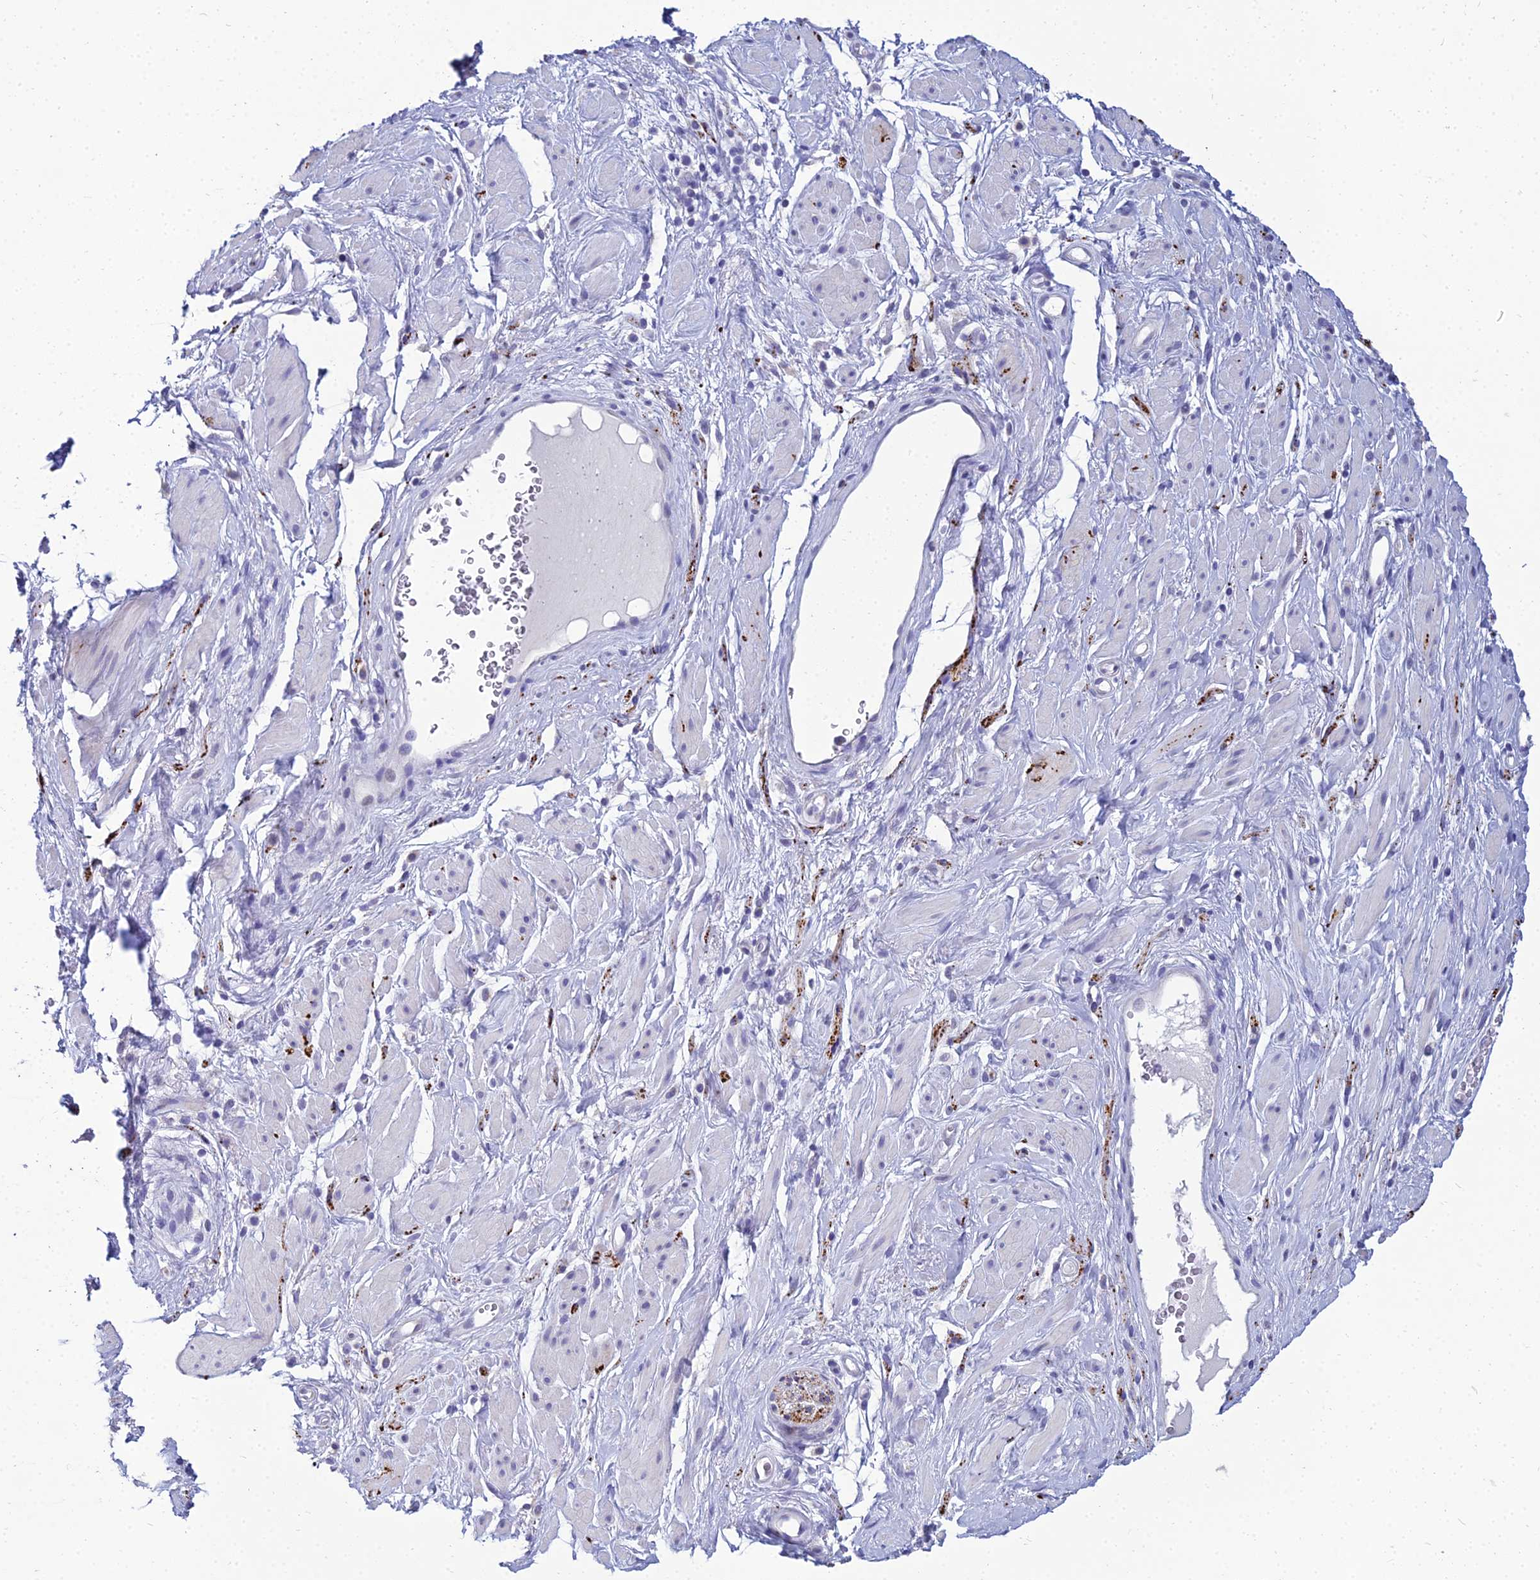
{"staining": {"intensity": "negative", "quantity": "none", "location": "none"}, "tissue": "adipose tissue", "cell_type": "Adipocytes", "image_type": "normal", "snomed": [{"axis": "morphology", "description": "Normal tissue, NOS"}, {"axis": "morphology", "description": "Adenocarcinoma, NOS"}, {"axis": "topography", "description": "Rectum"}, {"axis": "topography", "description": "Vagina"}, {"axis": "topography", "description": "Peripheral nerve tissue"}], "caption": "Protein analysis of normal adipose tissue displays no significant positivity in adipocytes. The staining is performed using DAB brown chromogen with nuclei counter-stained in using hematoxylin.", "gene": "NPY", "patient": {"sex": "female", "age": 71}}